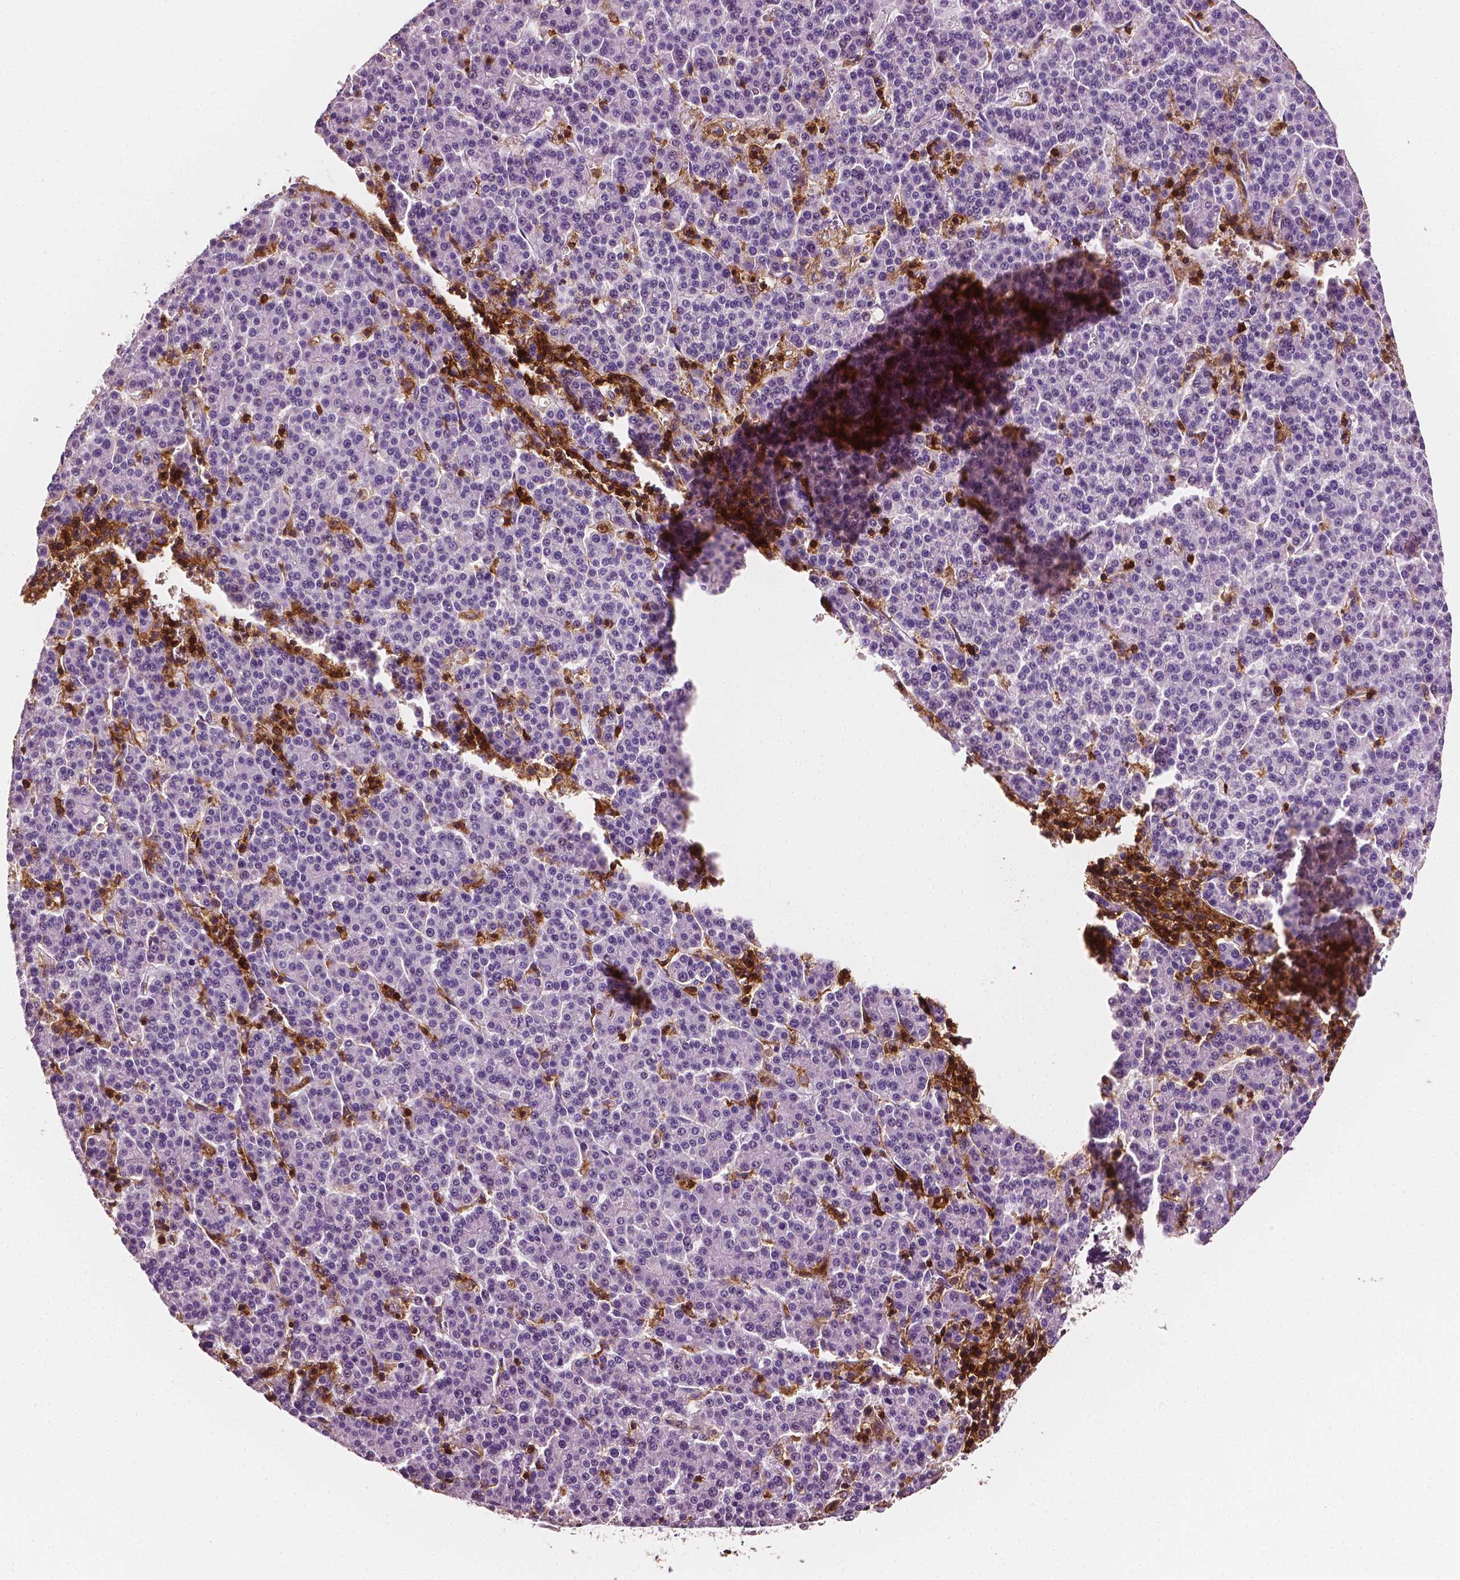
{"staining": {"intensity": "negative", "quantity": "none", "location": "none"}, "tissue": "liver cancer", "cell_type": "Tumor cells", "image_type": "cancer", "snomed": [{"axis": "morphology", "description": "Carcinoma, Hepatocellular, NOS"}, {"axis": "topography", "description": "Liver"}], "caption": "High magnification brightfield microscopy of liver cancer (hepatocellular carcinoma) stained with DAB (3,3'-diaminobenzidine) (brown) and counterstained with hematoxylin (blue): tumor cells show no significant staining. (DAB immunohistochemistry (IHC) with hematoxylin counter stain).", "gene": "PTPRC", "patient": {"sex": "female", "age": 58}}